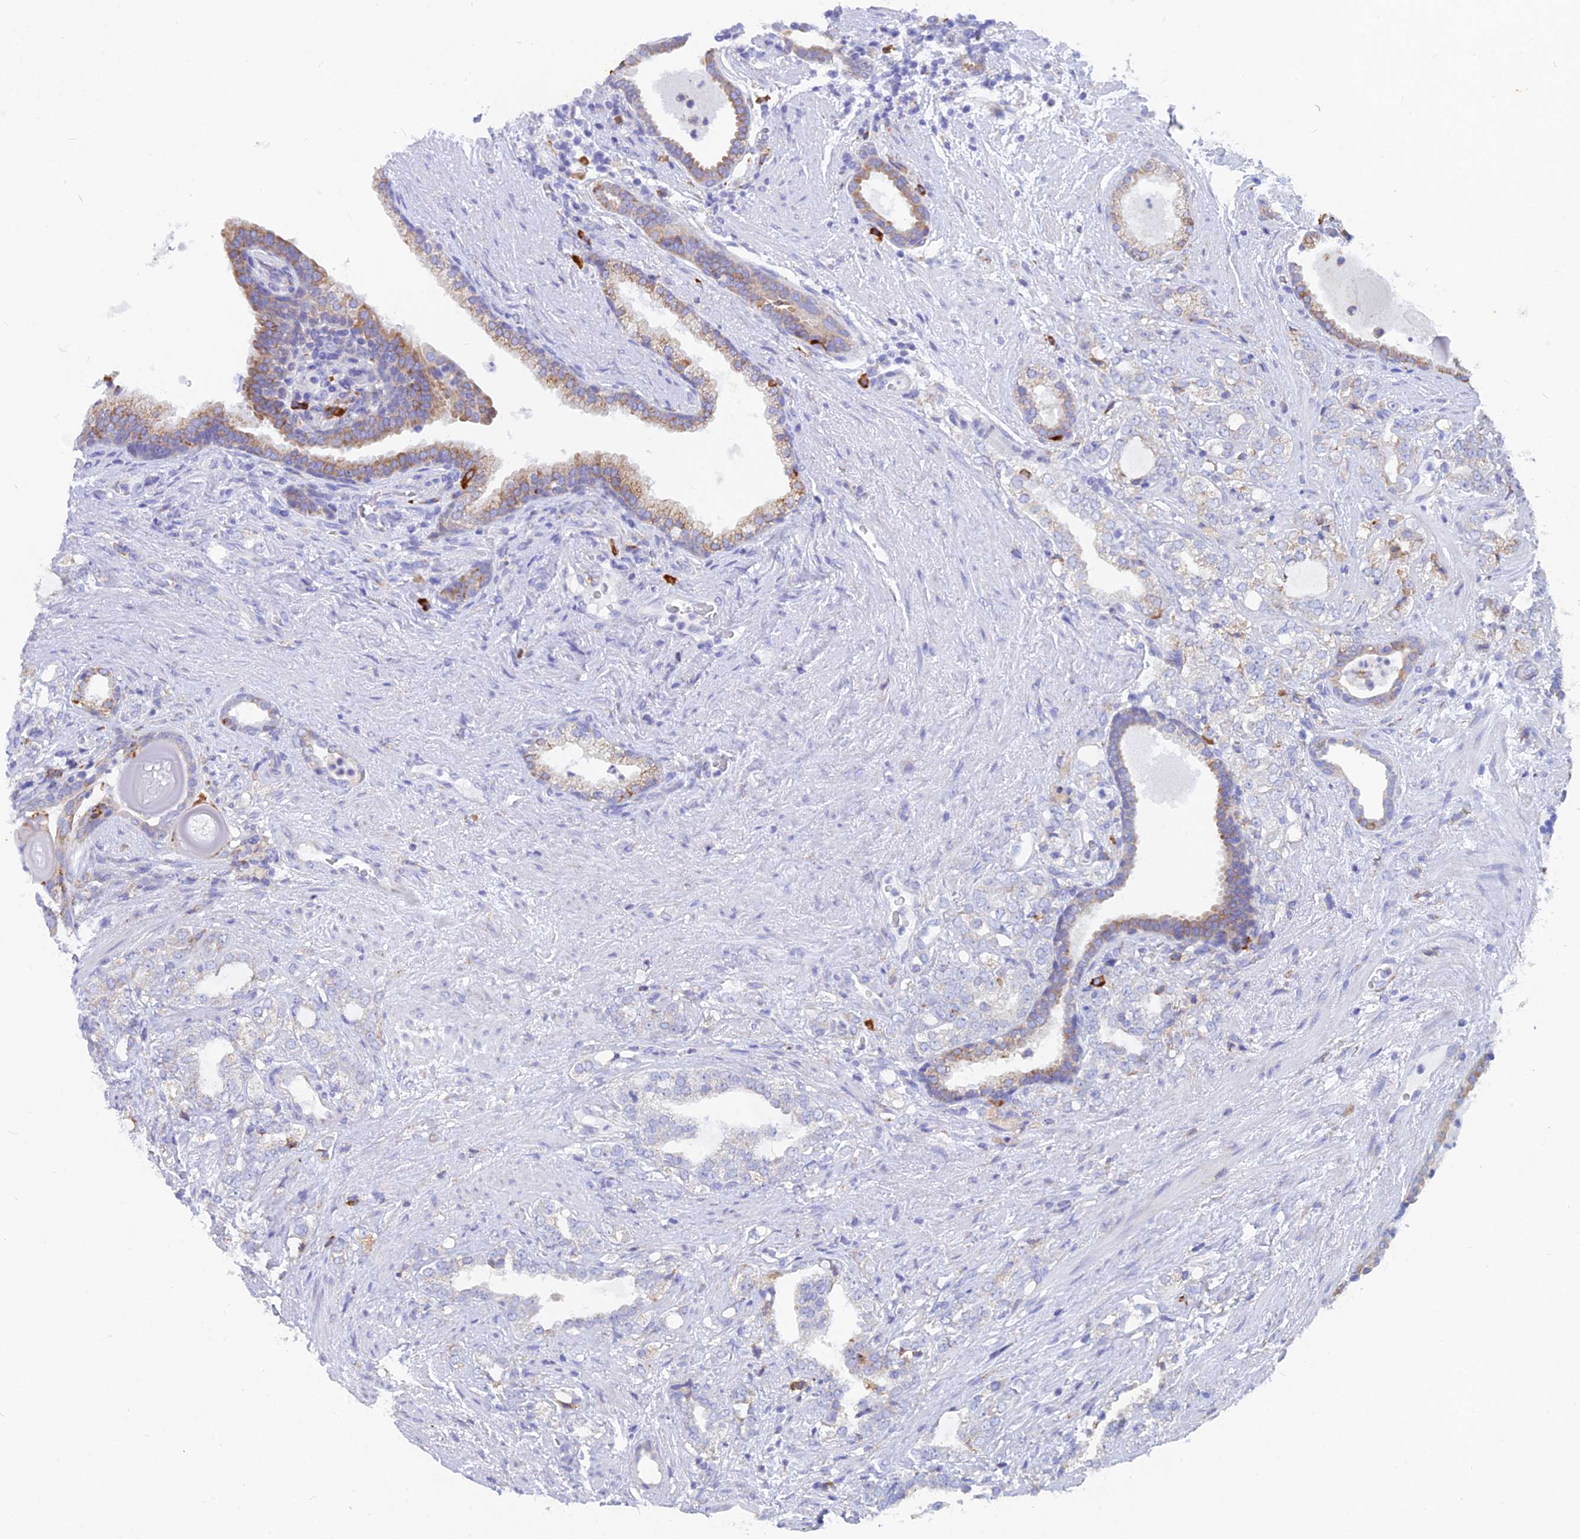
{"staining": {"intensity": "negative", "quantity": "none", "location": "none"}, "tissue": "prostate cancer", "cell_type": "Tumor cells", "image_type": "cancer", "snomed": [{"axis": "morphology", "description": "Adenocarcinoma, High grade"}, {"axis": "topography", "description": "Prostate"}], "caption": "An IHC histopathology image of prostate cancer (adenocarcinoma (high-grade)) is shown. There is no staining in tumor cells of prostate cancer (adenocarcinoma (high-grade)). (IHC, brightfield microscopy, high magnification).", "gene": "WDR35", "patient": {"sex": "male", "age": 64}}